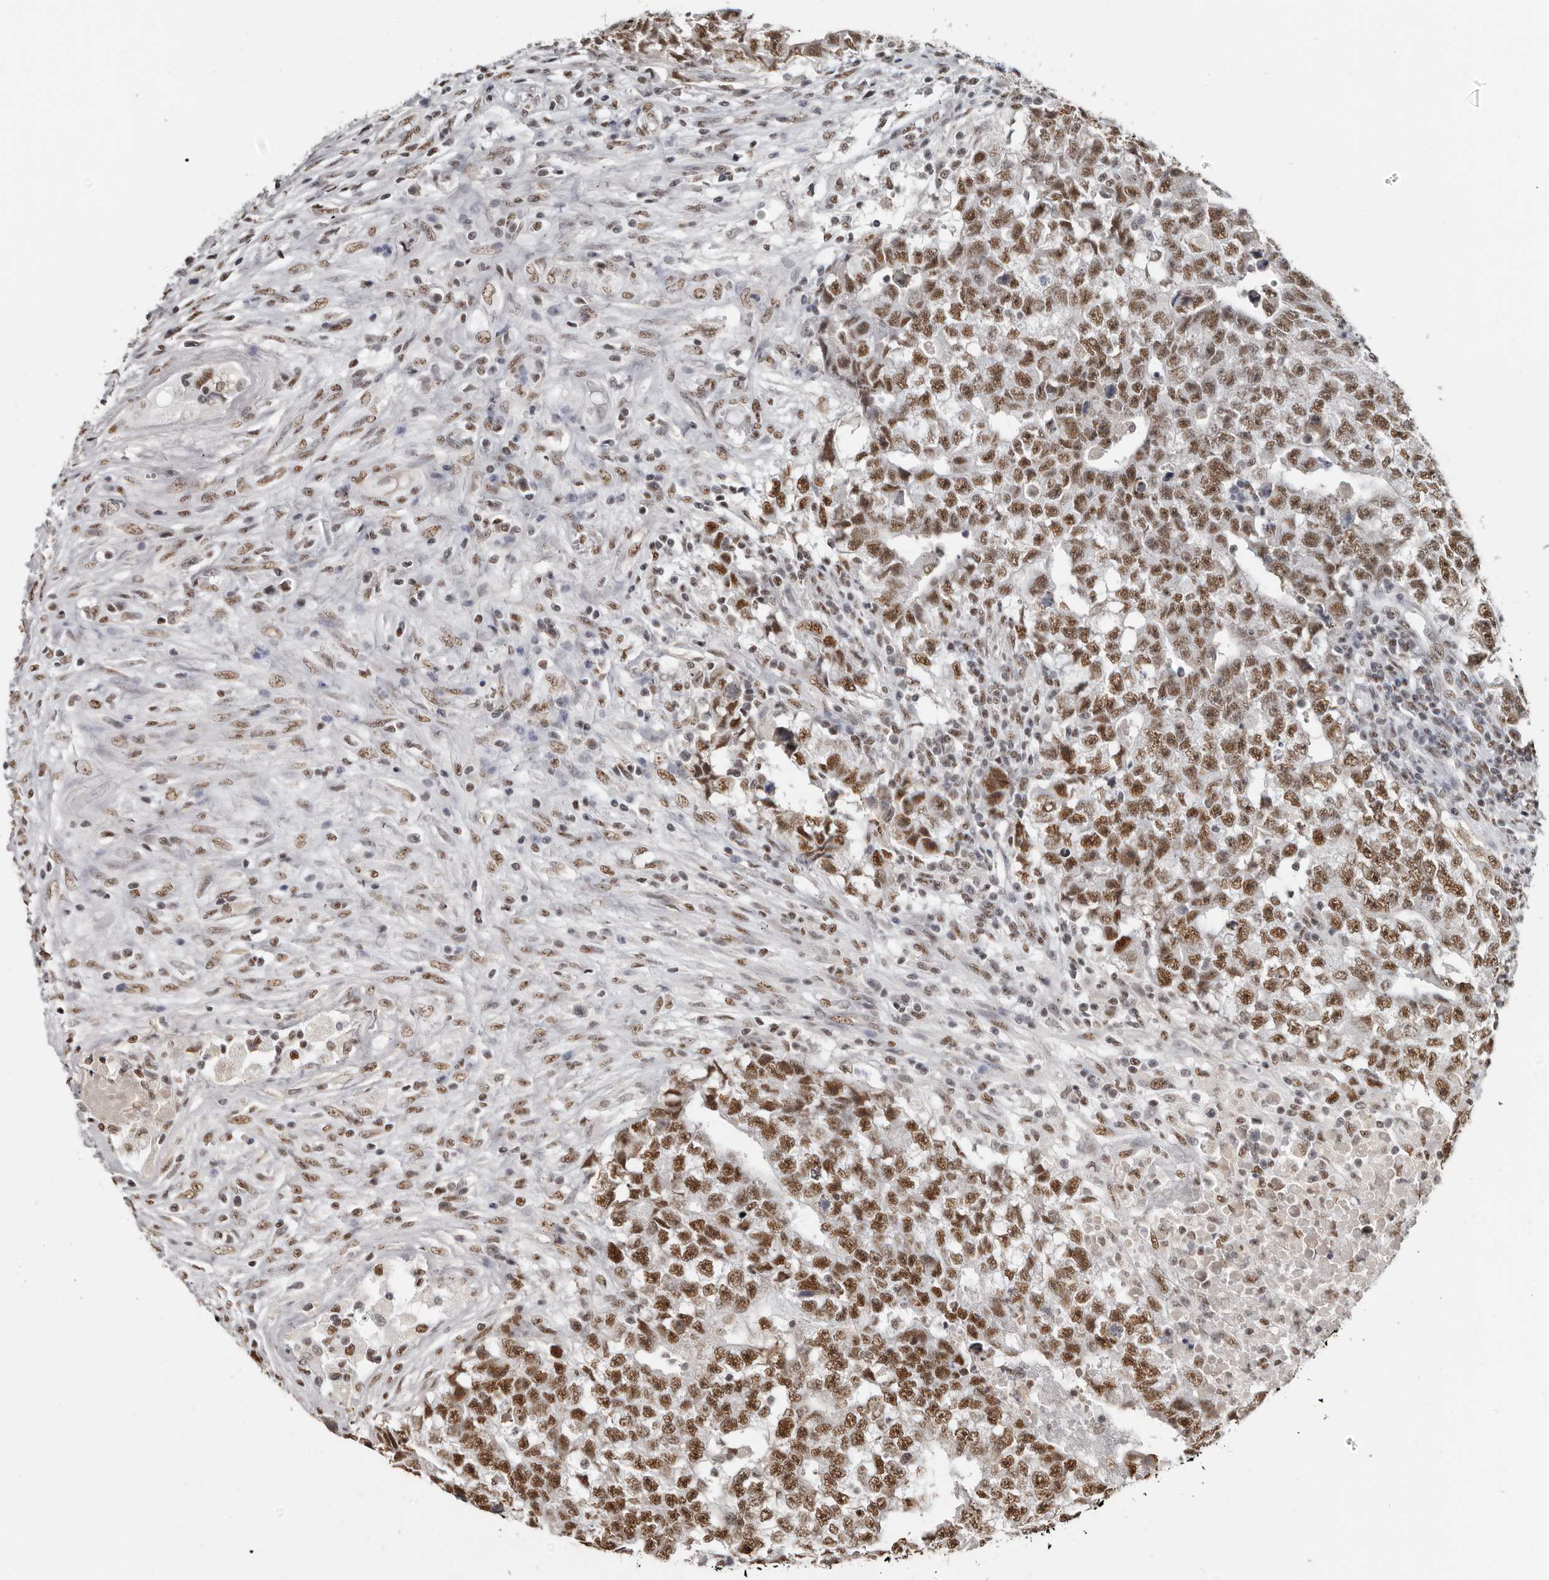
{"staining": {"intensity": "moderate", "quantity": ">75%", "location": "nuclear"}, "tissue": "testis cancer", "cell_type": "Tumor cells", "image_type": "cancer", "snomed": [{"axis": "morphology", "description": "Carcinoma, Embryonal, NOS"}, {"axis": "topography", "description": "Testis"}], "caption": "Protein staining demonstrates moderate nuclear positivity in approximately >75% of tumor cells in testis cancer. The protein is shown in brown color, while the nuclei are stained blue.", "gene": "SCAF4", "patient": {"sex": "male", "age": 25}}